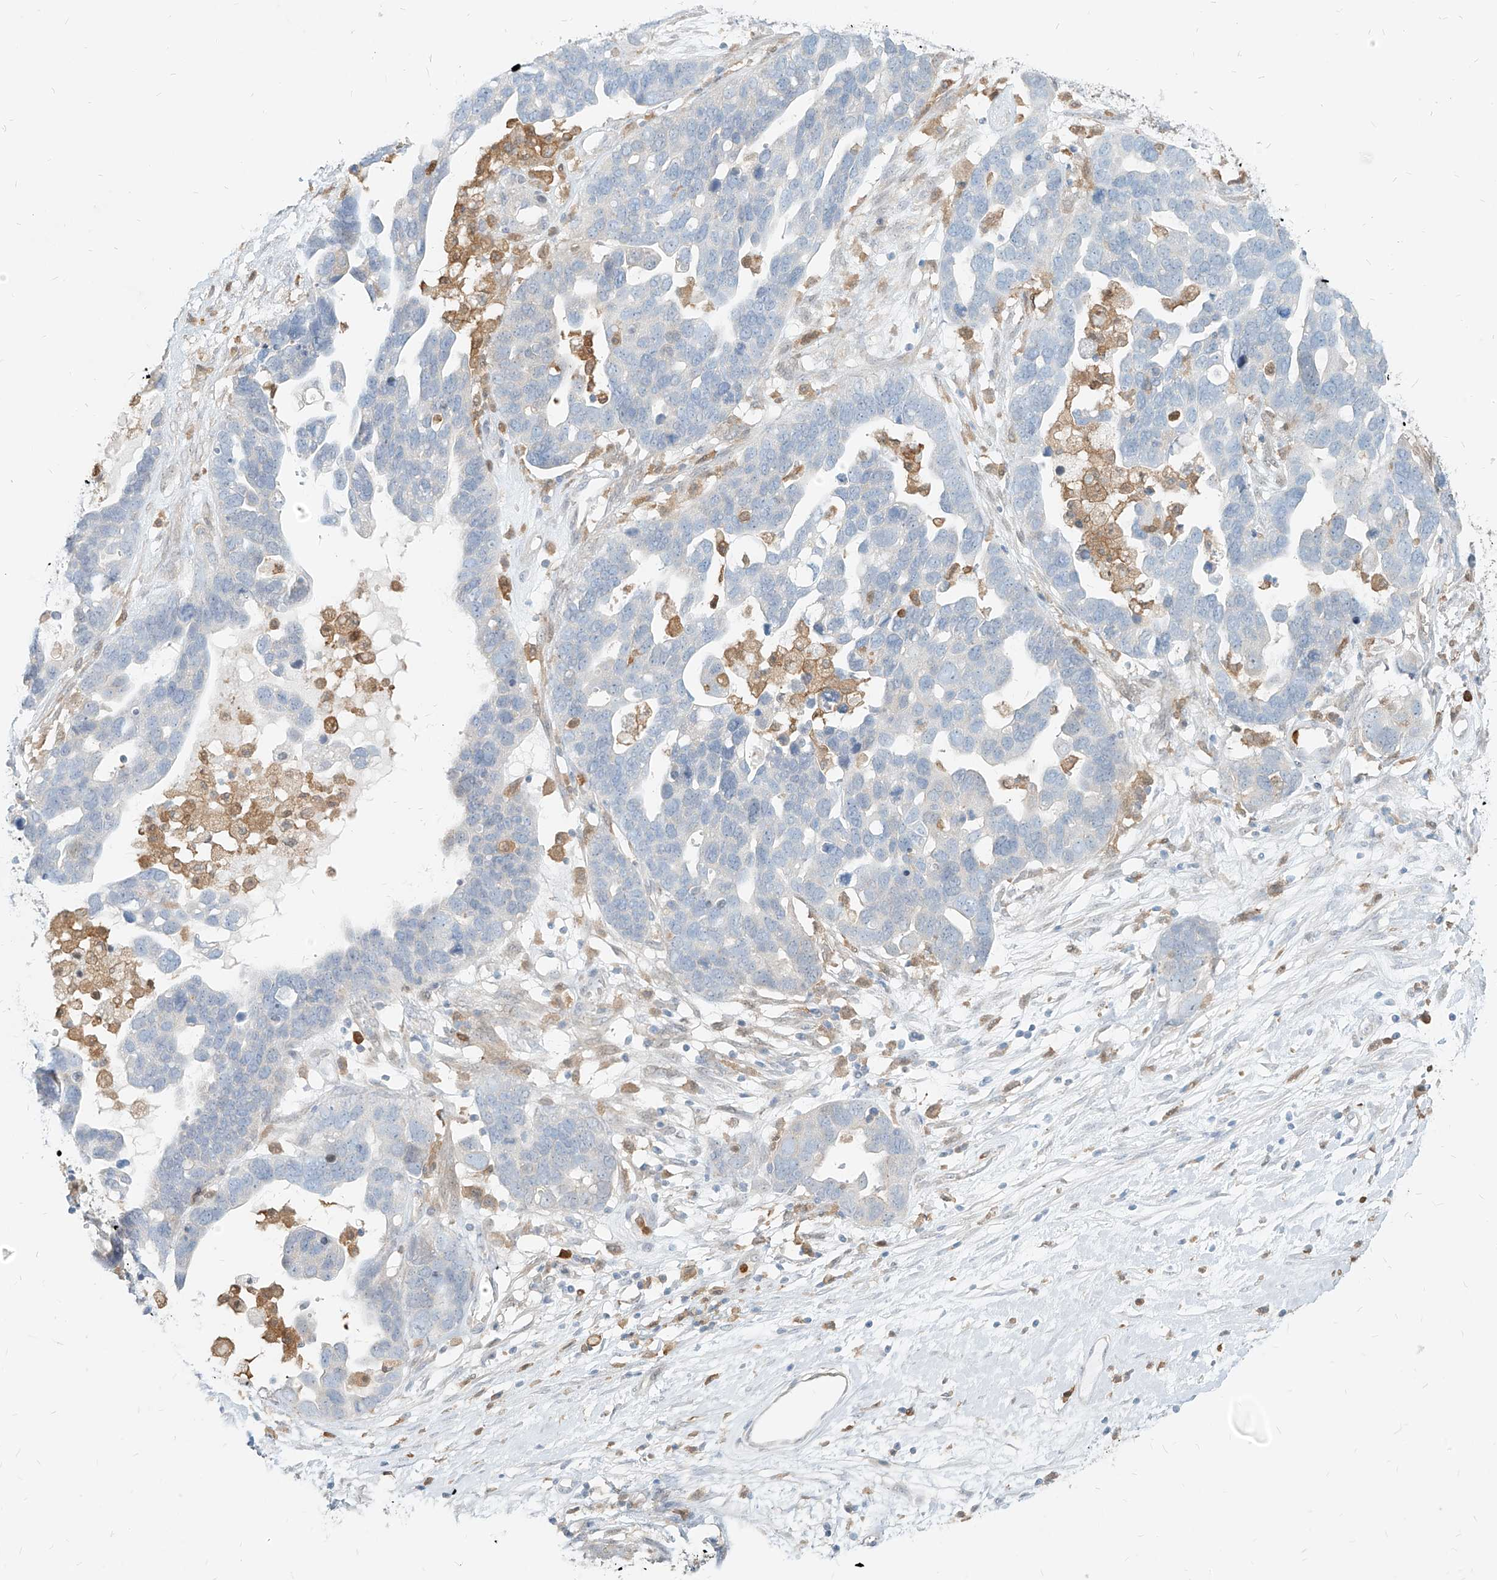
{"staining": {"intensity": "negative", "quantity": "none", "location": "none"}, "tissue": "ovarian cancer", "cell_type": "Tumor cells", "image_type": "cancer", "snomed": [{"axis": "morphology", "description": "Cystadenocarcinoma, serous, NOS"}, {"axis": "topography", "description": "Ovary"}], "caption": "DAB immunohistochemical staining of human ovarian serous cystadenocarcinoma shows no significant expression in tumor cells.", "gene": "PGD", "patient": {"sex": "female", "age": 54}}